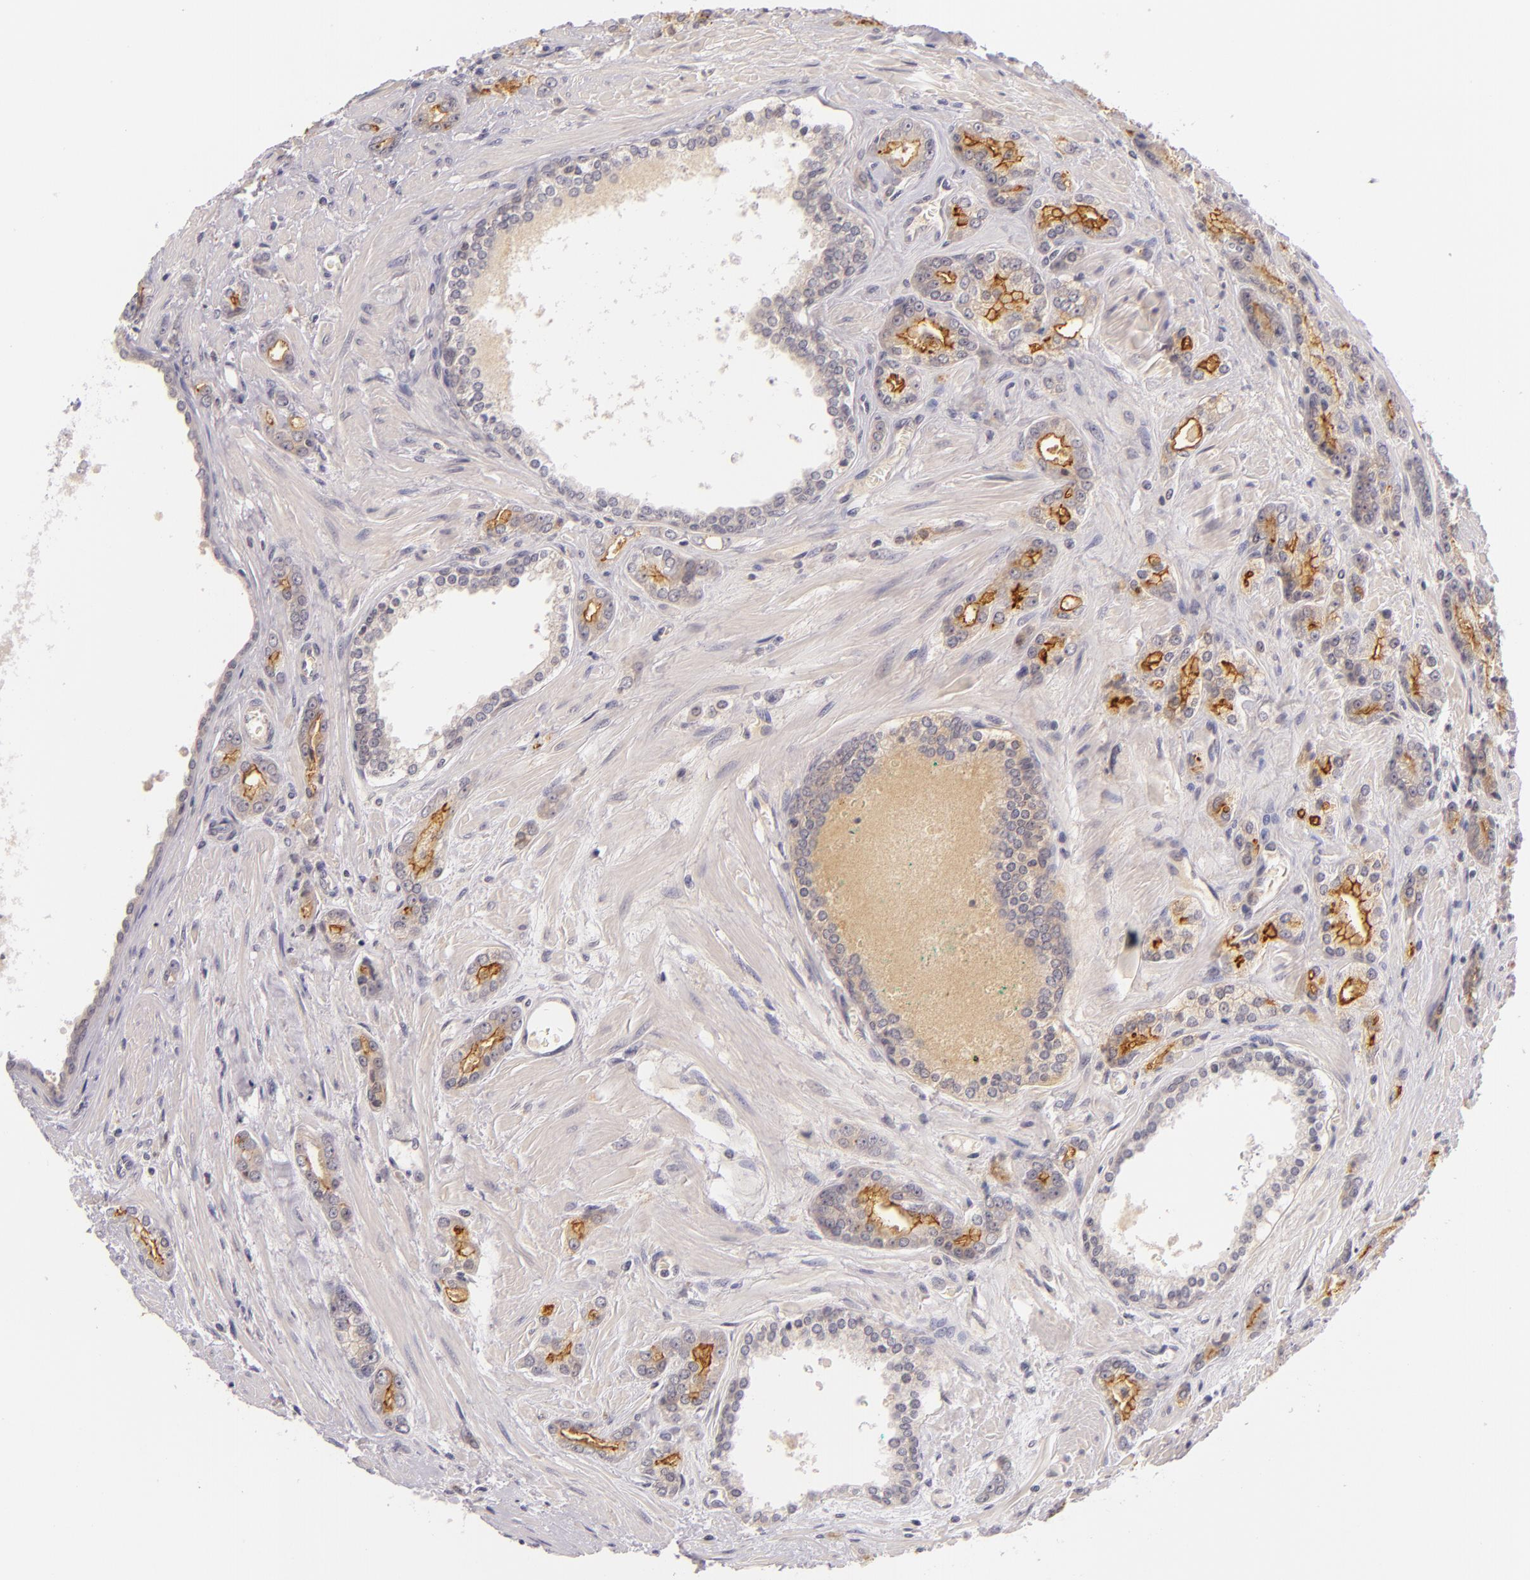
{"staining": {"intensity": "moderate", "quantity": ">75%", "location": "cytoplasmic/membranous"}, "tissue": "prostate cancer", "cell_type": "Tumor cells", "image_type": "cancer", "snomed": [{"axis": "morphology", "description": "Adenocarcinoma, High grade"}, {"axis": "topography", "description": "Prostate"}], "caption": "High-power microscopy captured an IHC histopathology image of prostate high-grade adenocarcinoma, revealing moderate cytoplasmic/membranous positivity in about >75% of tumor cells.", "gene": "CASP8", "patient": {"sex": "male", "age": 71}}